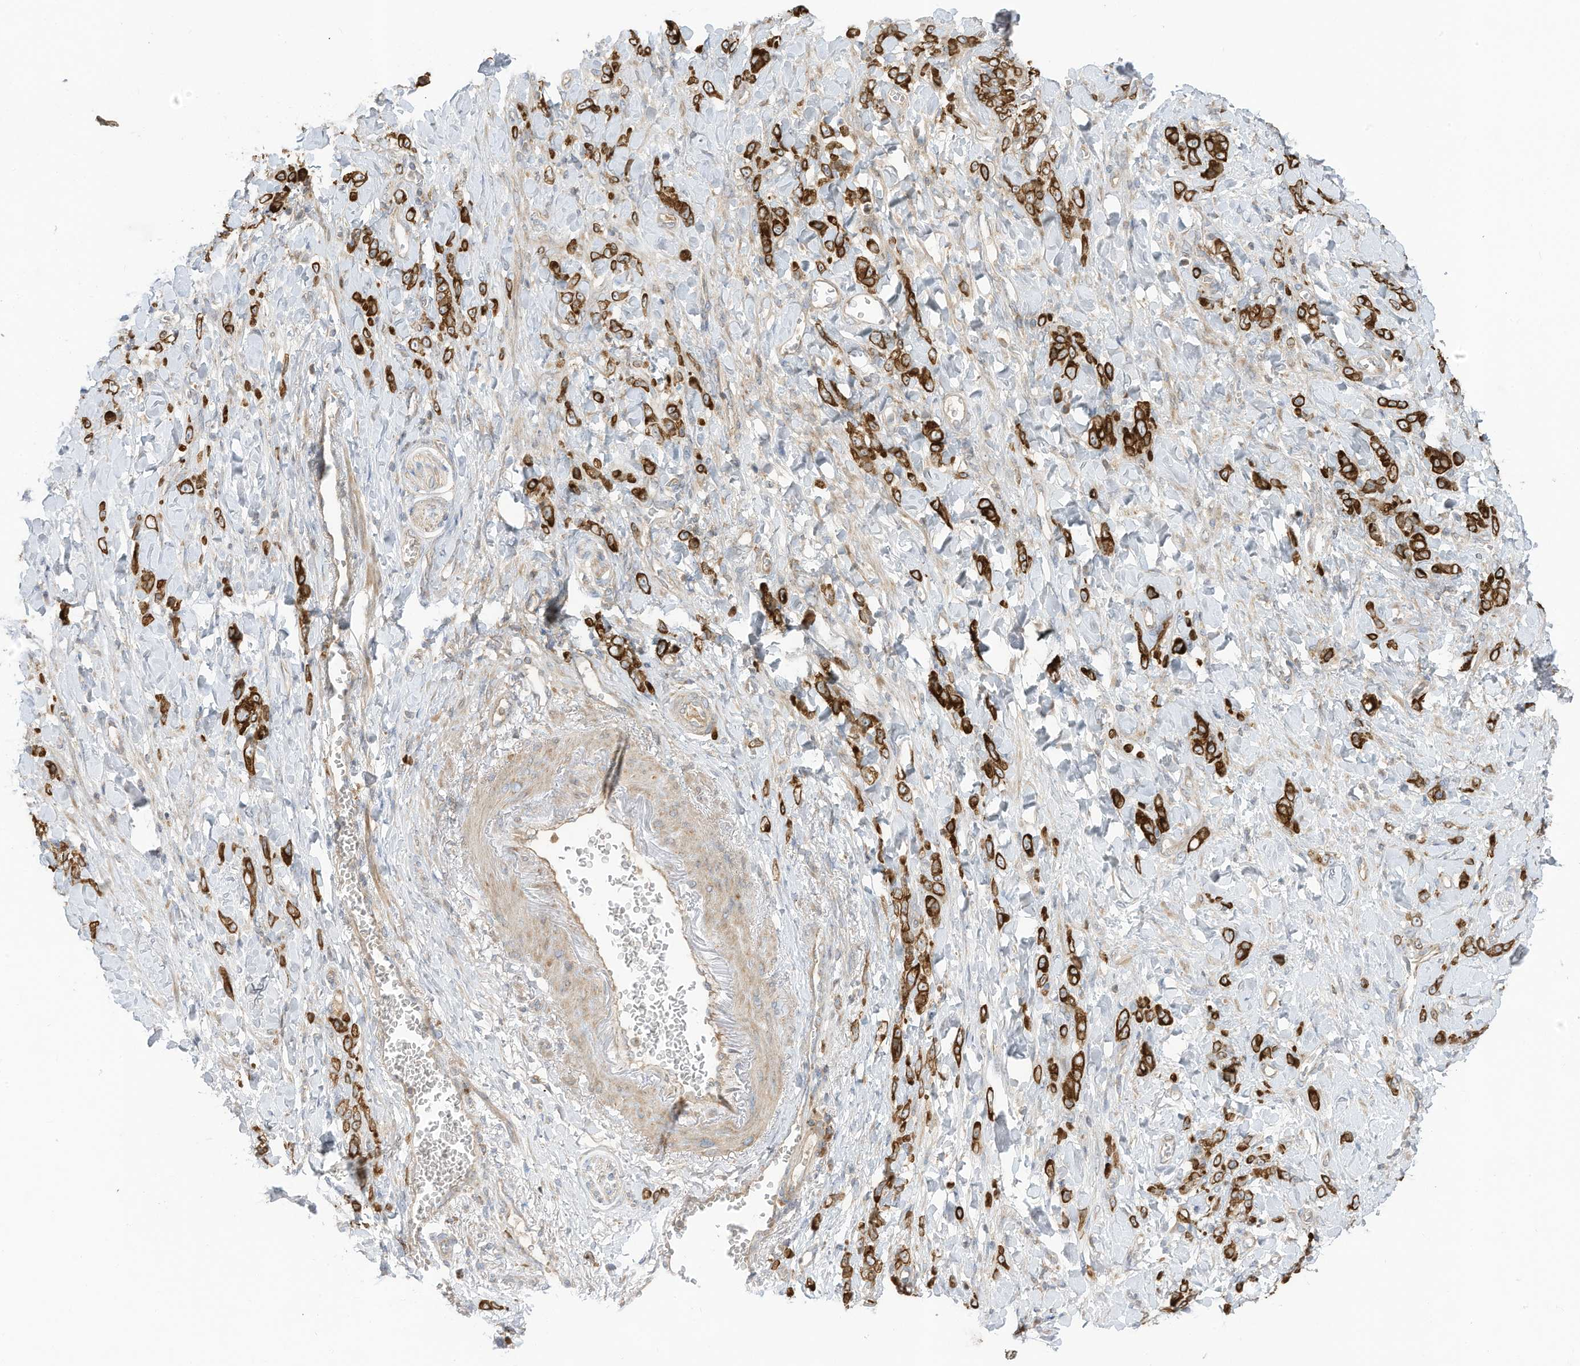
{"staining": {"intensity": "strong", "quantity": ">75%", "location": "cytoplasmic/membranous"}, "tissue": "stomach cancer", "cell_type": "Tumor cells", "image_type": "cancer", "snomed": [{"axis": "morphology", "description": "Normal tissue, NOS"}, {"axis": "morphology", "description": "Adenocarcinoma, NOS"}, {"axis": "topography", "description": "Stomach"}], "caption": "Adenocarcinoma (stomach) was stained to show a protein in brown. There is high levels of strong cytoplasmic/membranous positivity in about >75% of tumor cells.", "gene": "CGAS", "patient": {"sex": "male", "age": 82}}